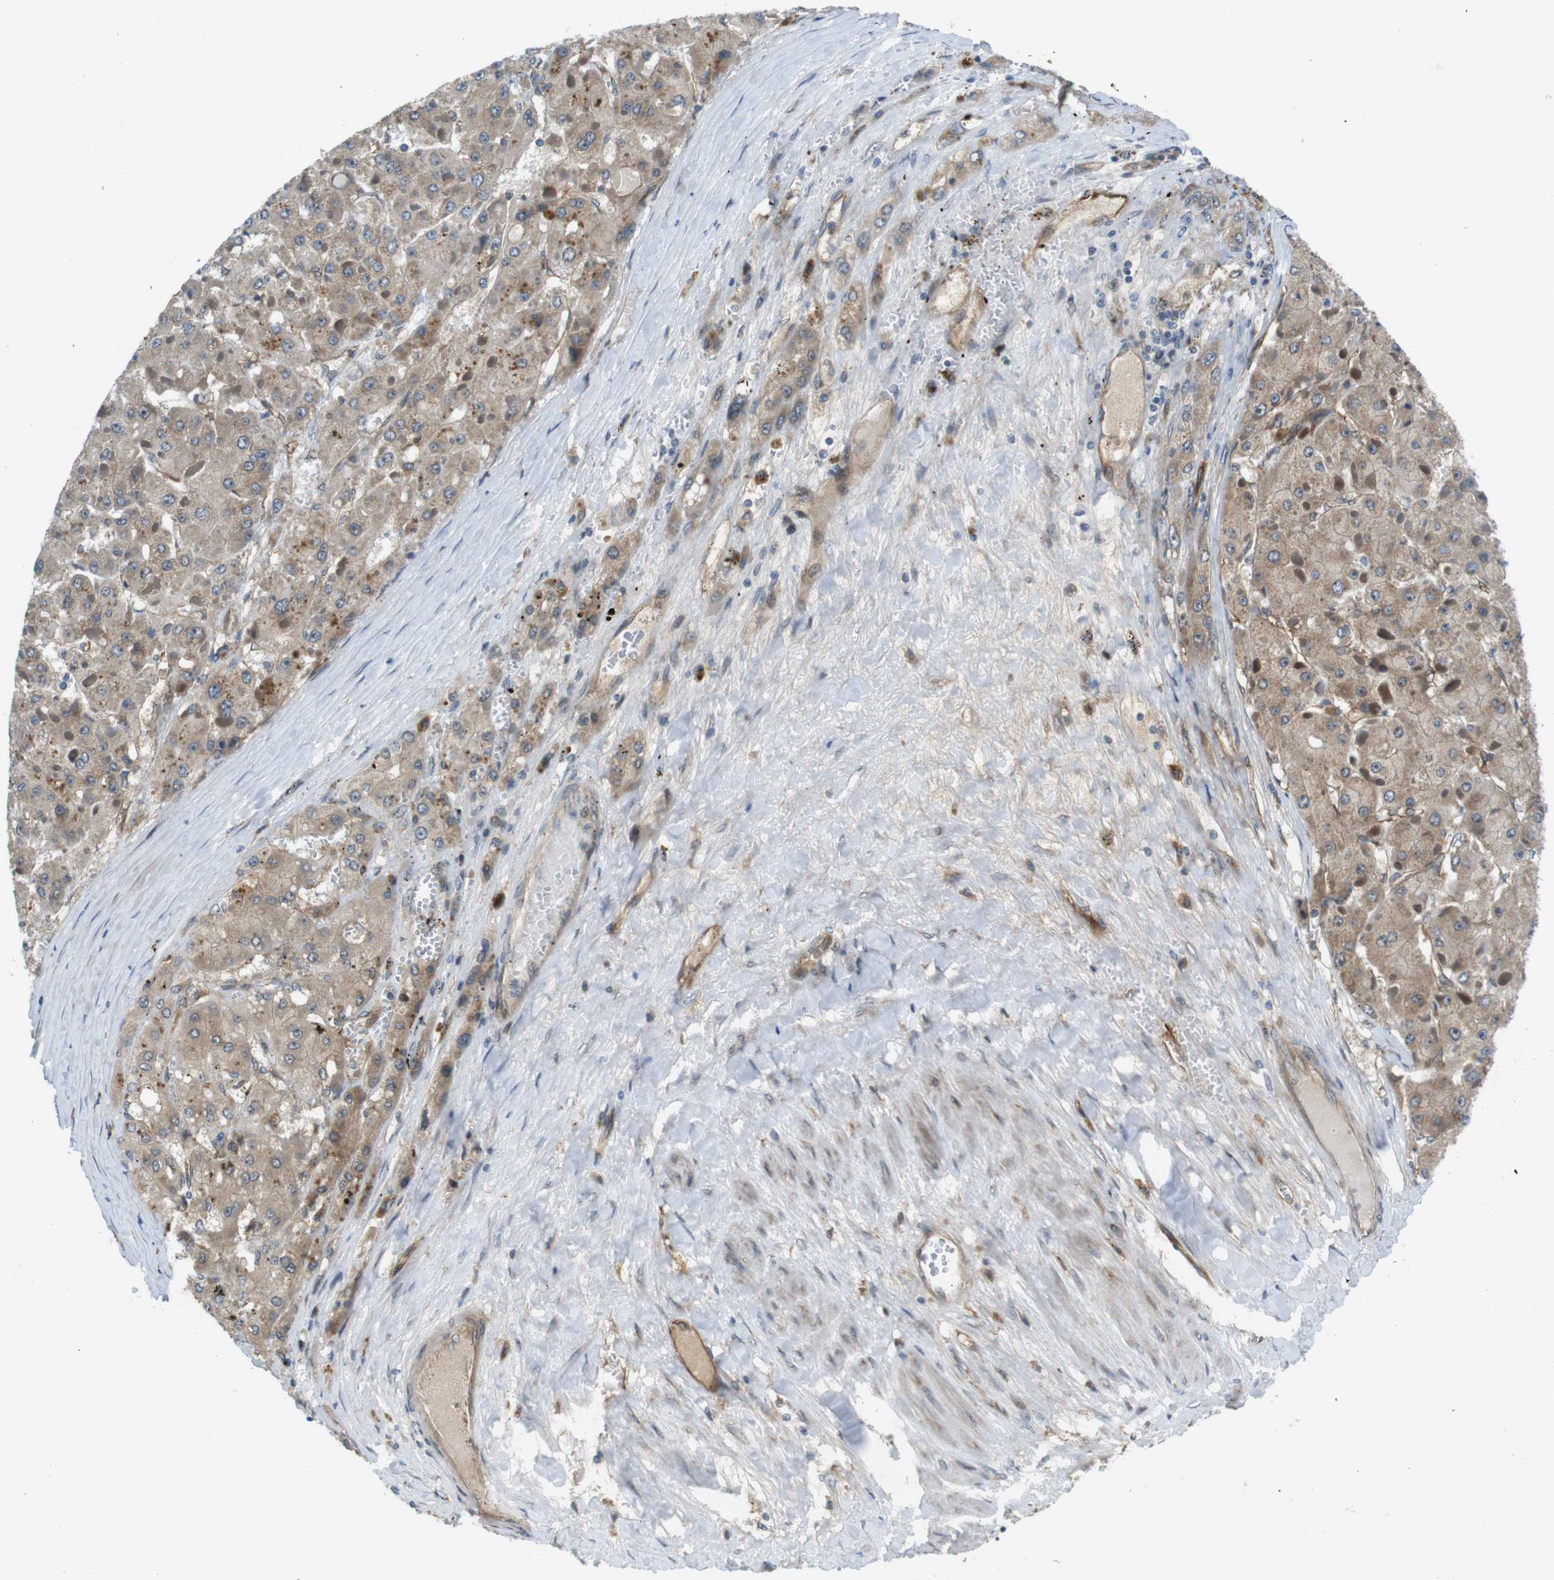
{"staining": {"intensity": "weak", "quantity": ">75%", "location": "cytoplasmic/membranous"}, "tissue": "liver cancer", "cell_type": "Tumor cells", "image_type": "cancer", "snomed": [{"axis": "morphology", "description": "Carcinoma, Hepatocellular, NOS"}, {"axis": "topography", "description": "Liver"}], "caption": "Protein positivity by IHC reveals weak cytoplasmic/membranous staining in approximately >75% of tumor cells in liver cancer.", "gene": "PALD1", "patient": {"sex": "female", "age": 73}}